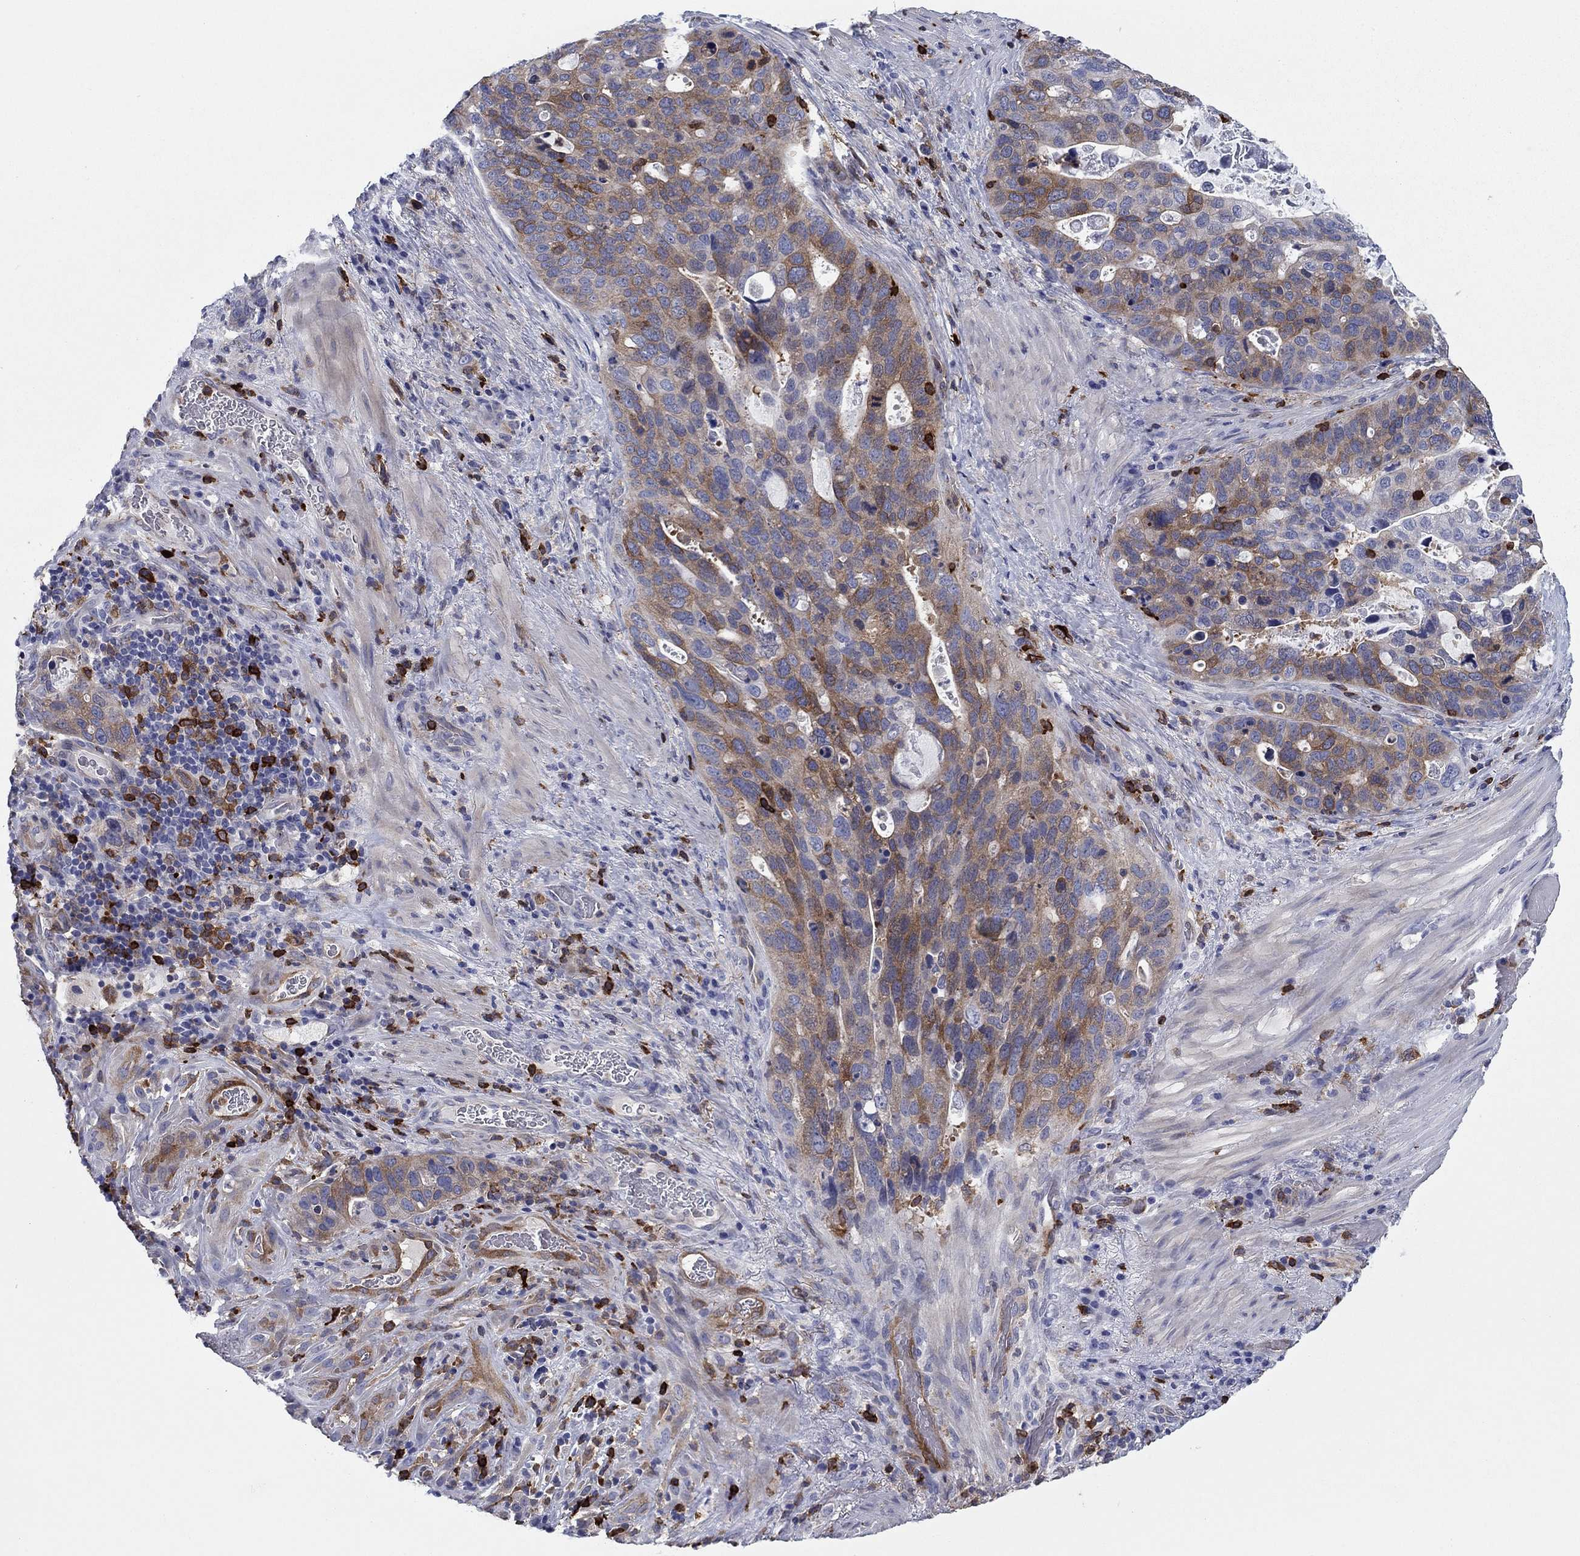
{"staining": {"intensity": "moderate", "quantity": "25%-75%", "location": "cytoplasmic/membranous"}, "tissue": "stomach cancer", "cell_type": "Tumor cells", "image_type": "cancer", "snomed": [{"axis": "morphology", "description": "Adenocarcinoma, NOS"}, {"axis": "topography", "description": "Stomach"}], "caption": "High-magnification brightfield microscopy of stomach adenocarcinoma stained with DAB (3,3'-diaminobenzidine) (brown) and counterstained with hematoxylin (blue). tumor cells exhibit moderate cytoplasmic/membranous positivity is appreciated in about25%-75% of cells.", "gene": "STMN1", "patient": {"sex": "male", "age": 54}}